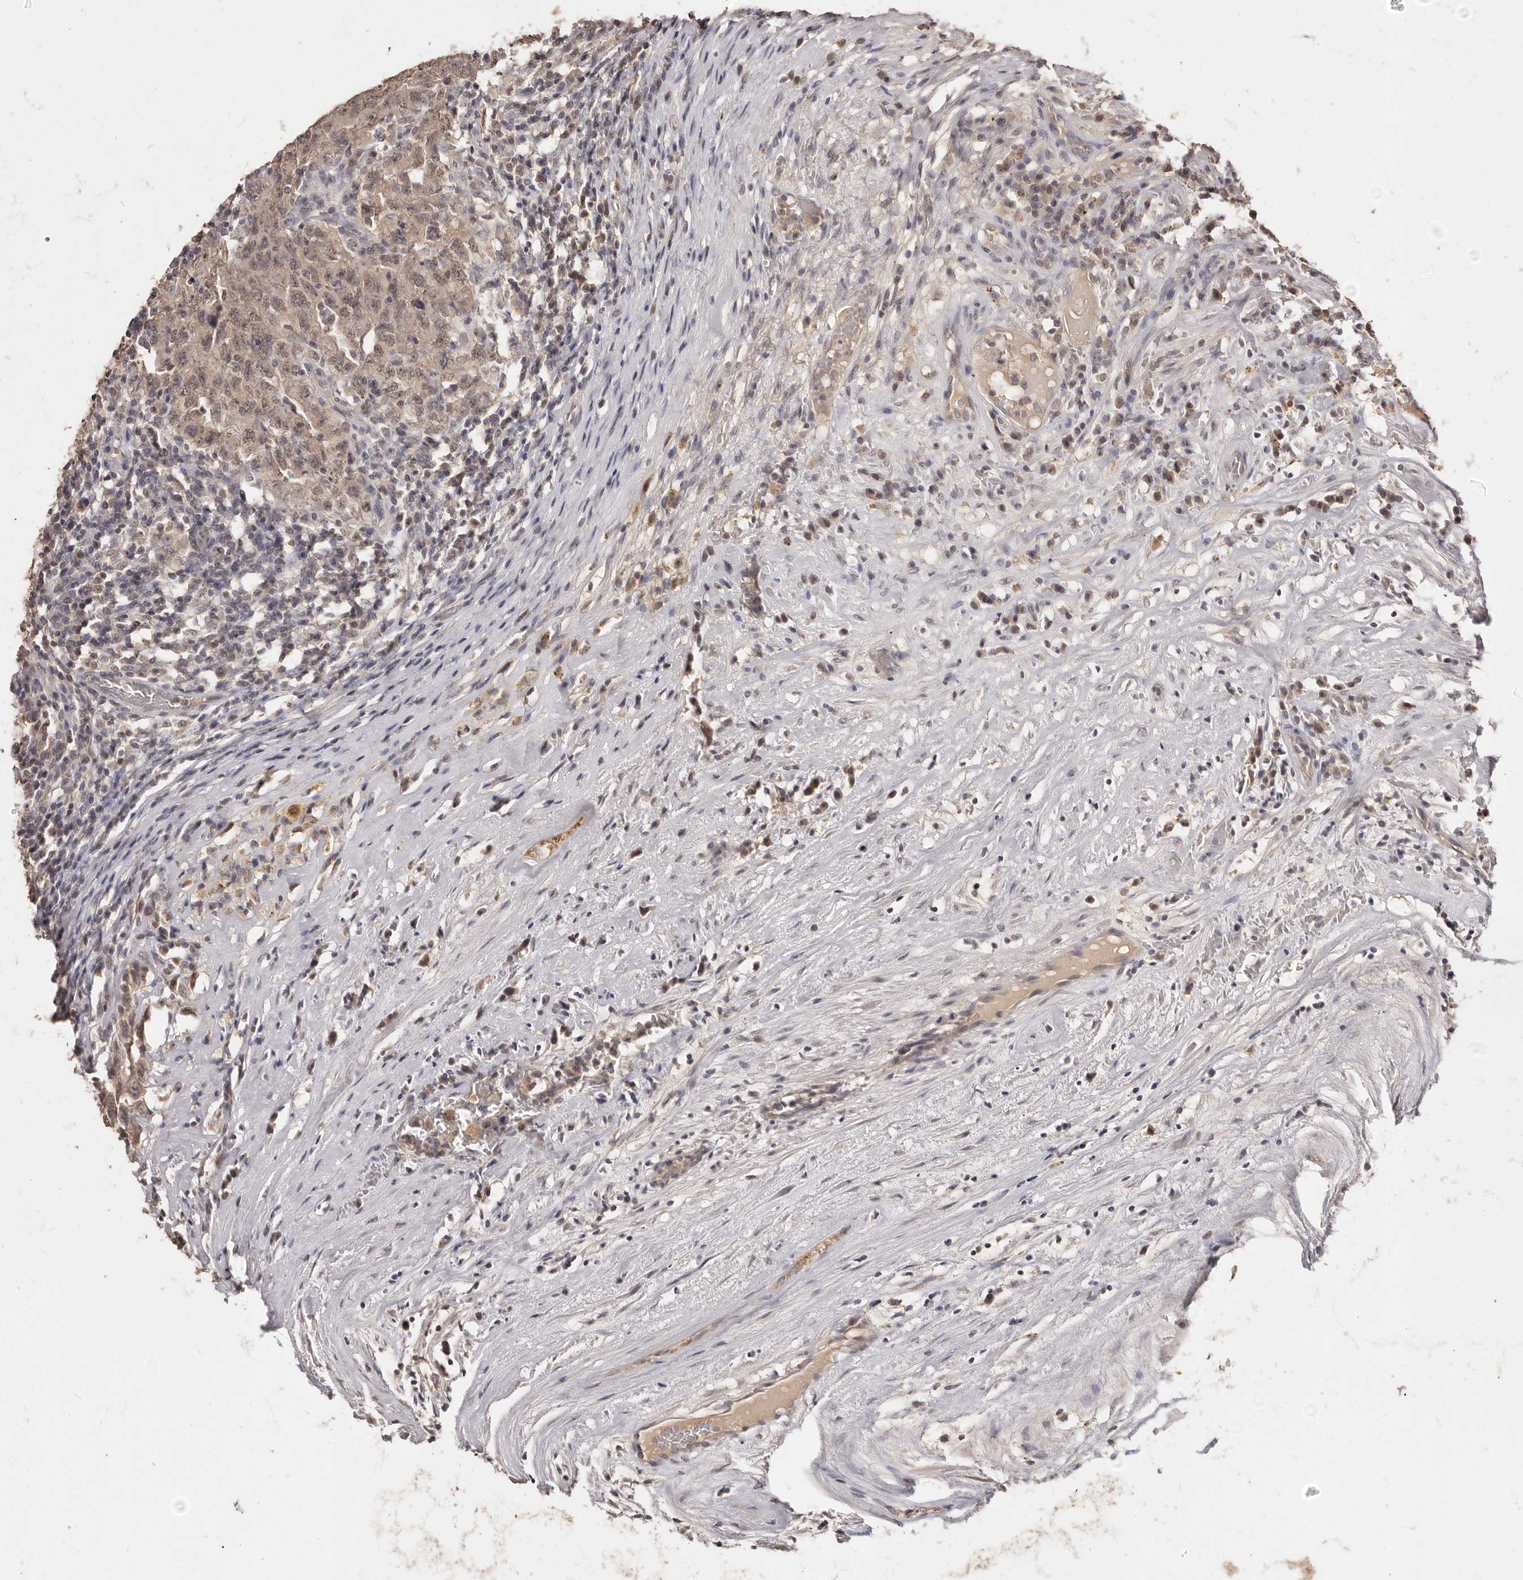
{"staining": {"intensity": "weak", "quantity": ">75%", "location": "cytoplasmic/membranous,nuclear"}, "tissue": "testis cancer", "cell_type": "Tumor cells", "image_type": "cancer", "snomed": [{"axis": "morphology", "description": "Carcinoma, Embryonal, NOS"}, {"axis": "topography", "description": "Testis"}], "caption": "Testis cancer stained with immunohistochemistry (IHC) exhibits weak cytoplasmic/membranous and nuclear staining in approximately >75% of tumor cells.", "gene": "TSPAN13", "patient": {"sex": "male", "age": 26}}